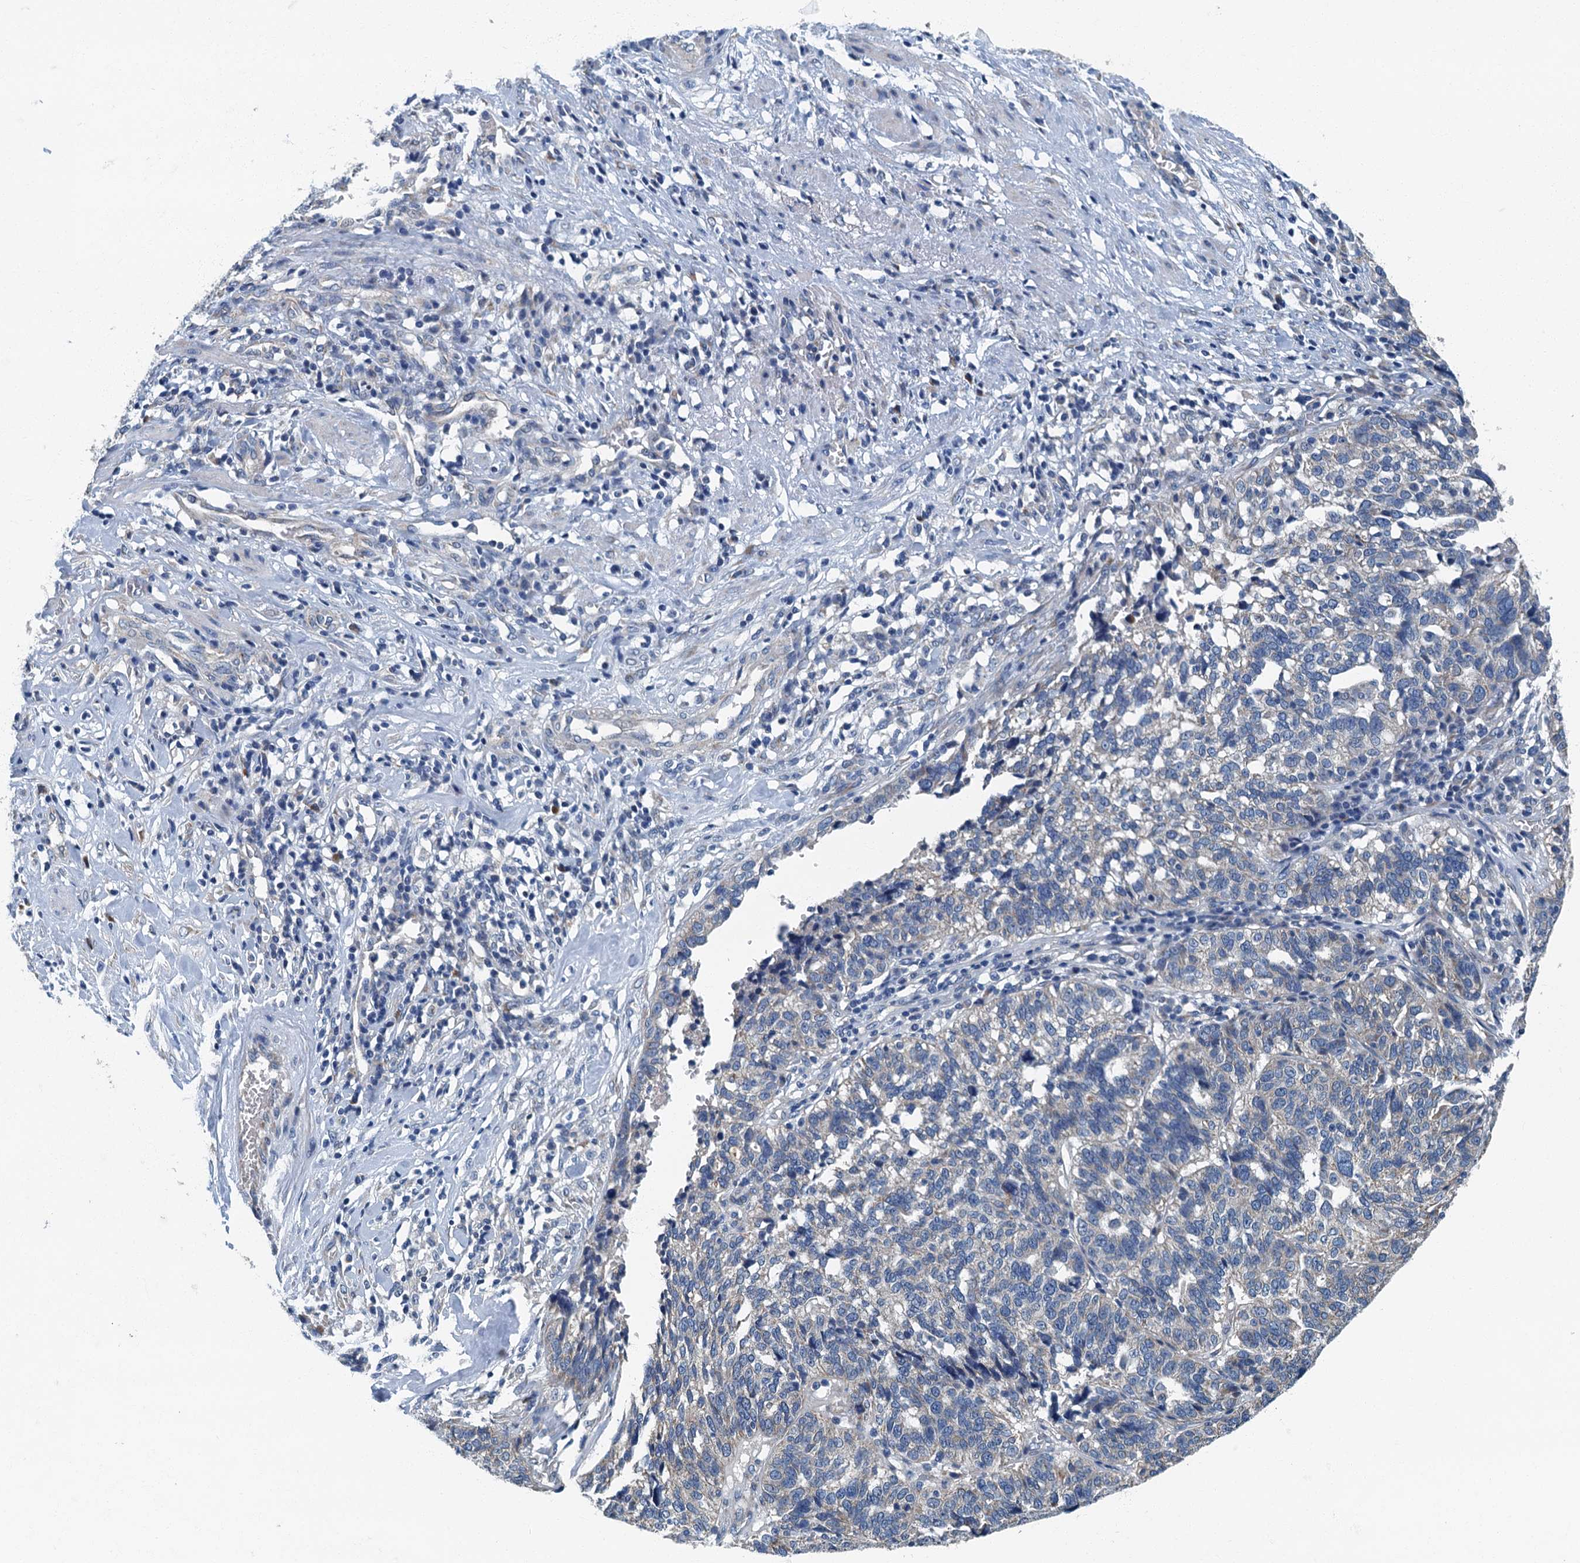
{"staining": {"intensity": "negative", "quantity": "none", "location": "none"}, "tissue": "ovarian cancer", "cell_type": "Tumor cells", "image_type": "cancer", "snomed": [{"axis": "morphology", "description": "Cystadenocarcinoma, serous, NOS"}, {"axis": "topography", "description": "Ovary"}], "caption": "Immunohistochemistry (IHC) micrograph of neoplastic tissue: human ovarian cancer stained with DAB shows no significant protein staining in tumor cells.", "gene": "DDX49", "patient": {"sex": "female", "age": 59}}